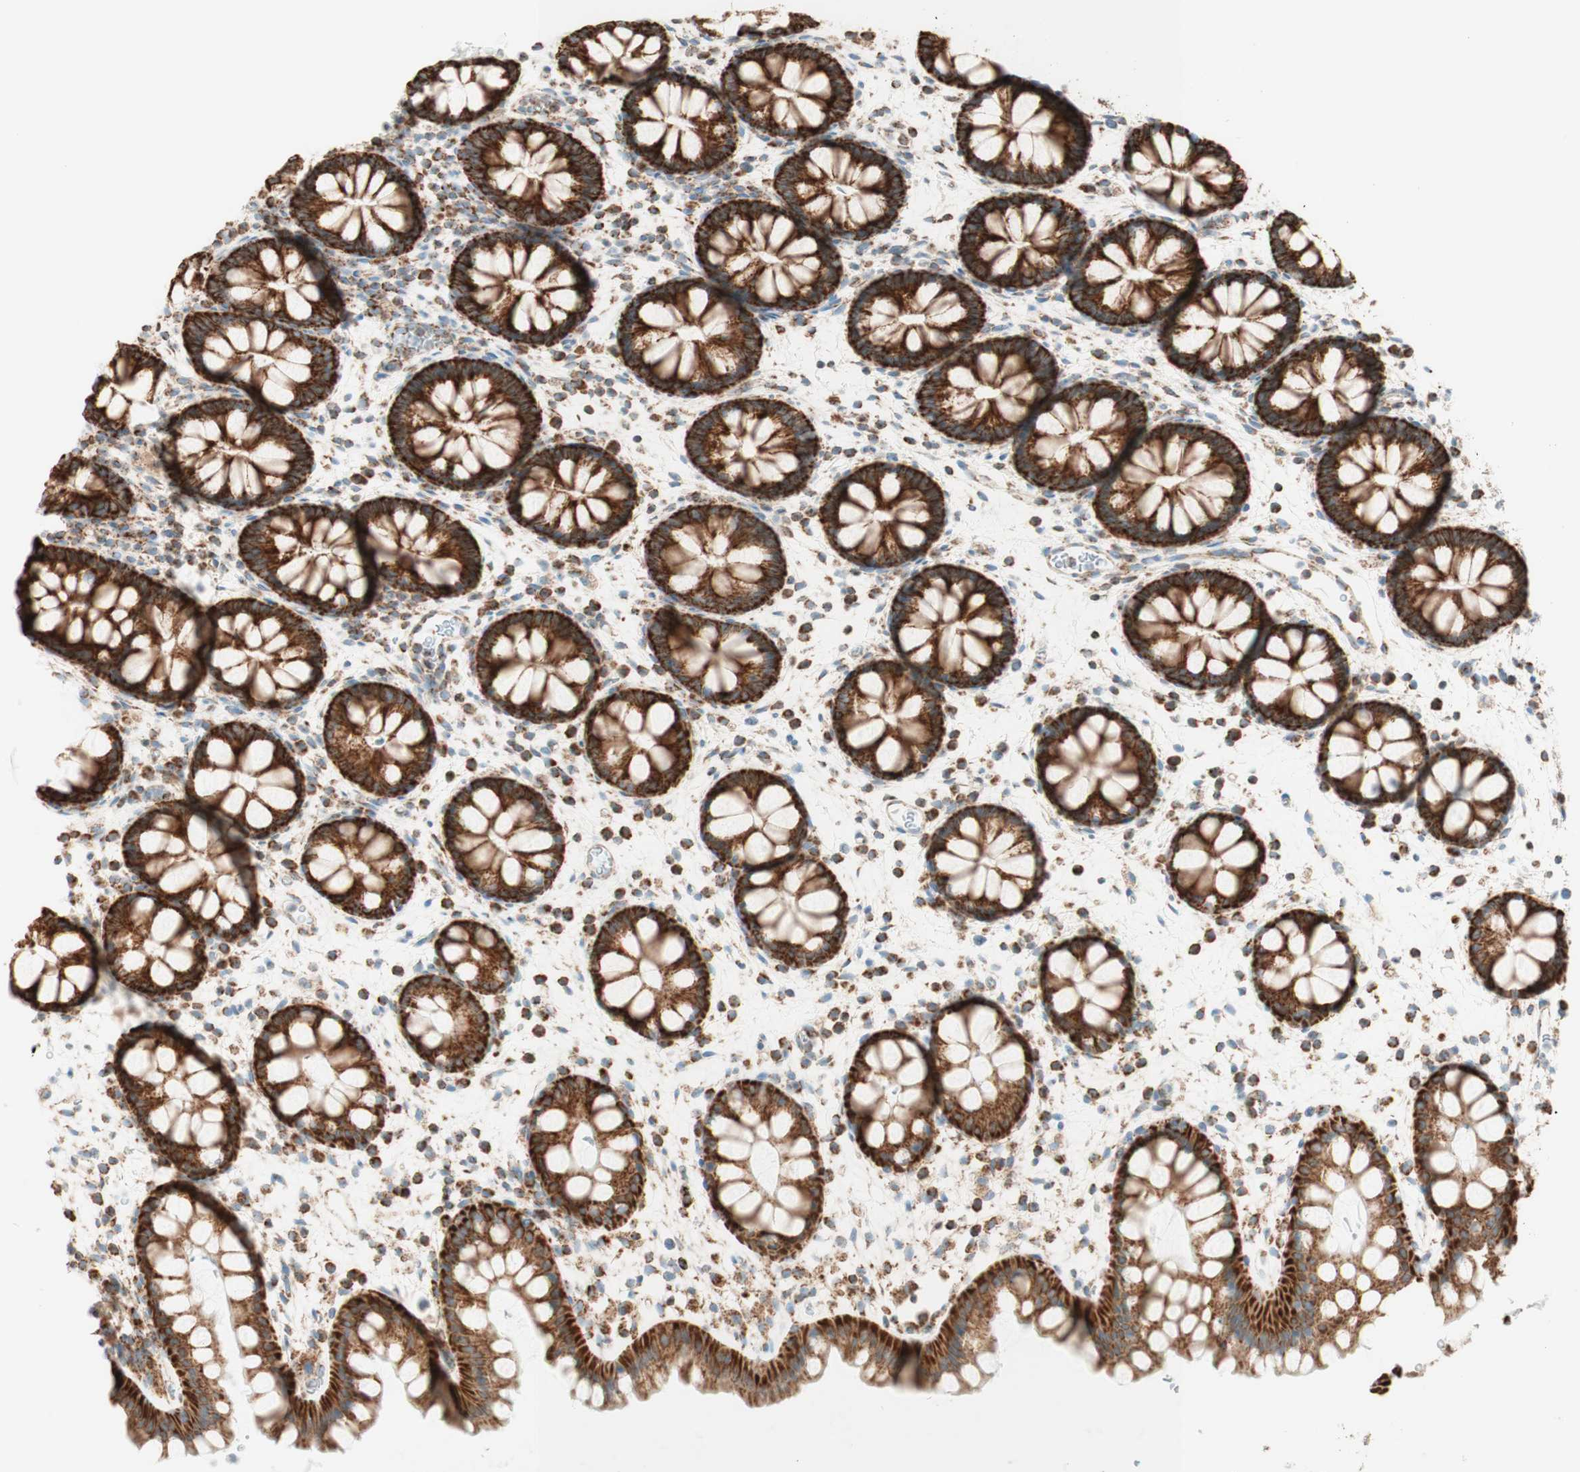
{"staining": {"intensity": "strong", "quantity": ">75%", "location": "cytoplasmic/membranous"}, "tissue": "rectum", "cell_type": "Glandular cells", "image_type": "normal", "snomed": [{"axis": "morphology", "description": "Normal tissue, NOS"}, {"axis": "topography", "description": "Rectum"}], "caption": "Immunohistochemistry of unremarkable rectum exhibits high levels of strong cytoplasmic/membranous staining in about >75% of glandular cells. (Brightfield microscopy of DAB IHC at high magnification).", "gene": "TOMM20", "patient": {"sex": "female", "age": 24}}